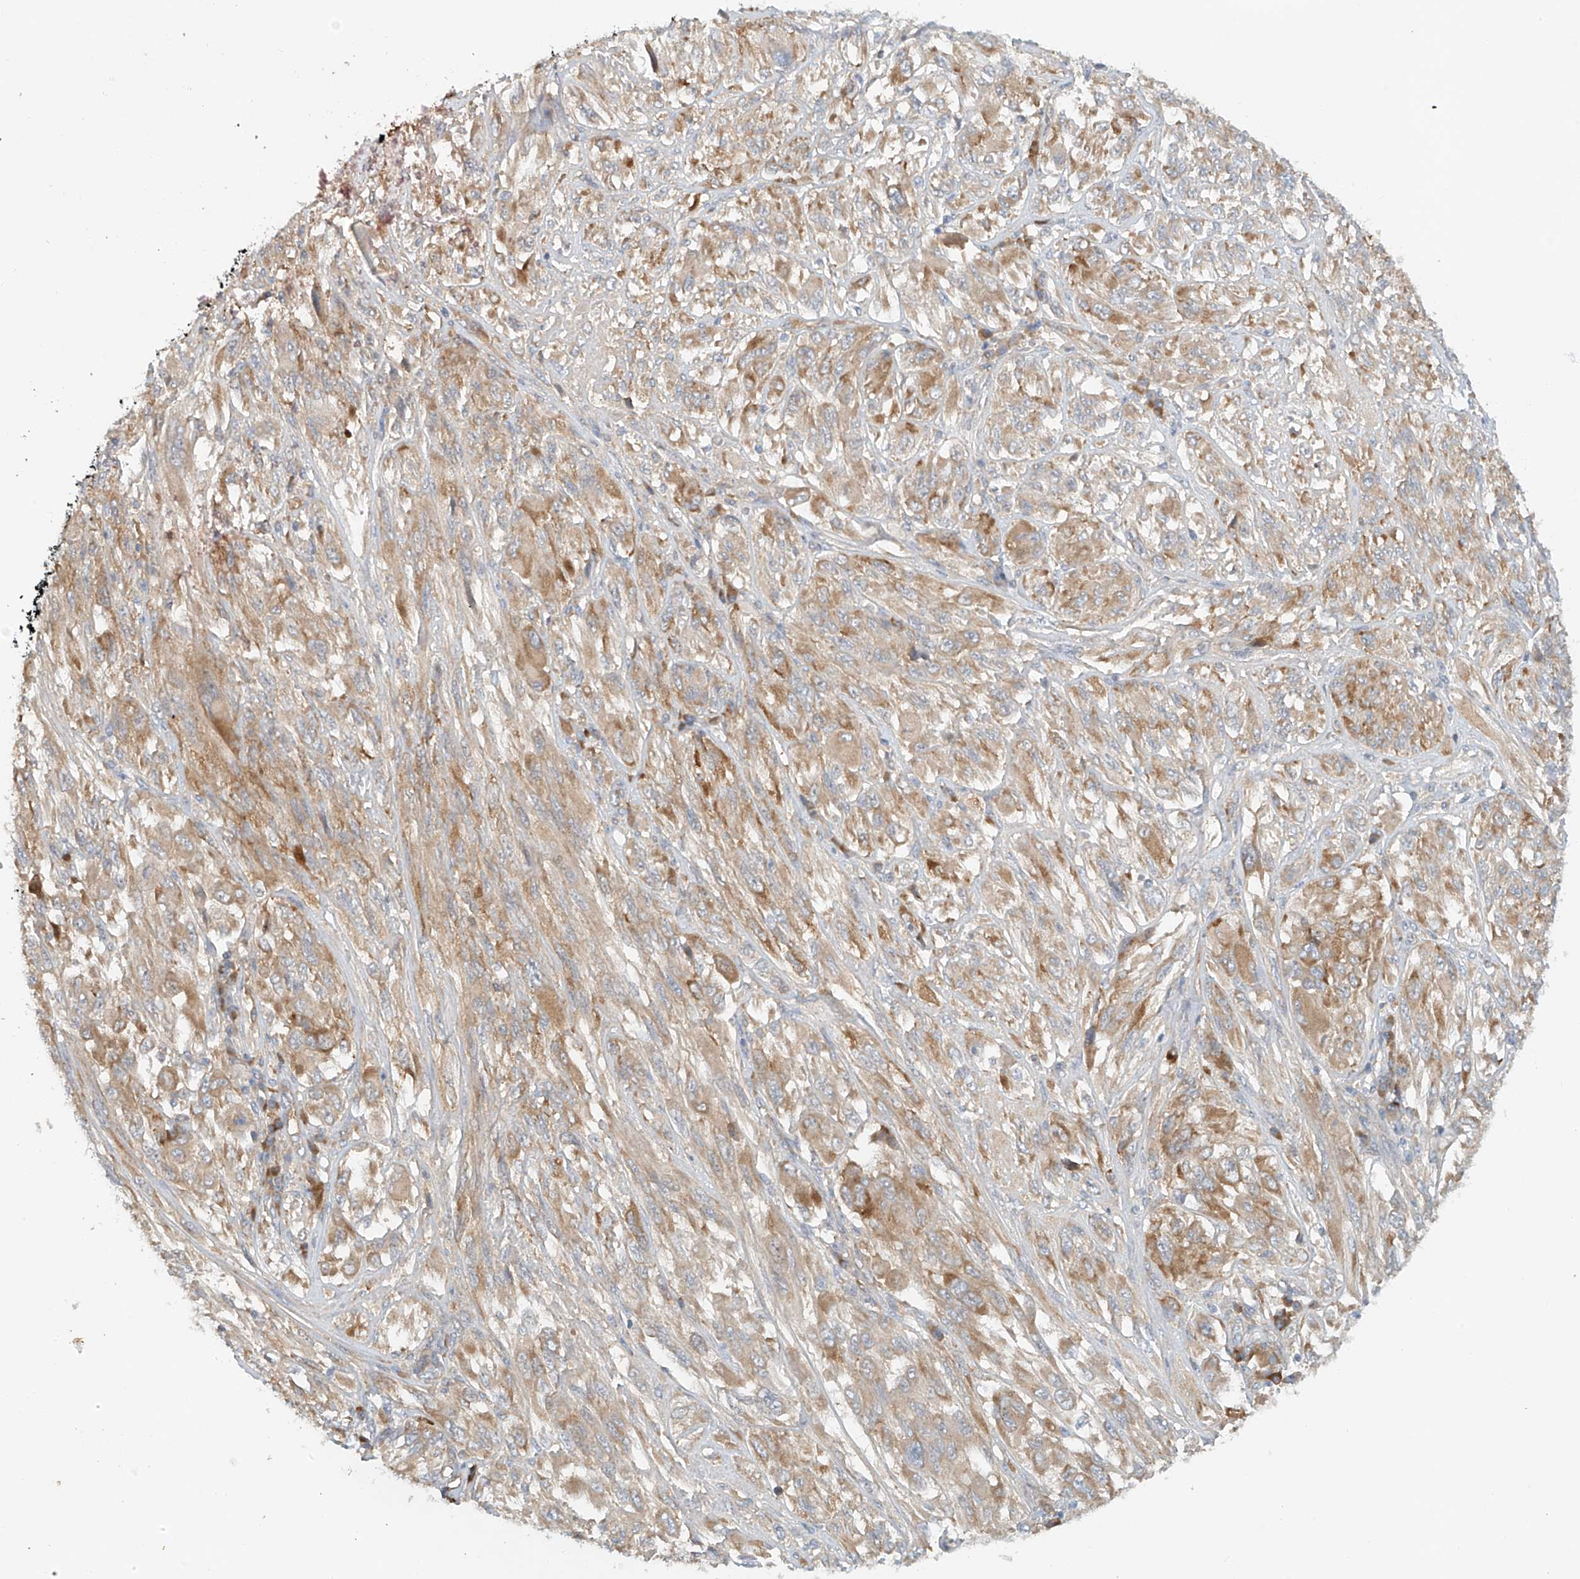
{"staining": {"intensity": "moderate", "quantity": ">75%", "location": "cytoplasmic/membranous"}, "tissue": "melanoma", "cell_type": "Tumor cells", "image_type": "cancer", "snomed": [{"axis": "morphology", "description": "Malignant melanoma, NOS"}, {"axis": "topography", "description": "Skin"}], "caption": "There is medium levels of moderate cytoplasmic/membranous positivity in tumor cells of melanoma, as demonstrated by immunohistochemical staining (brown color).", "gene": "LYRM9", "patient": {"sex": "female", "age": 91}}